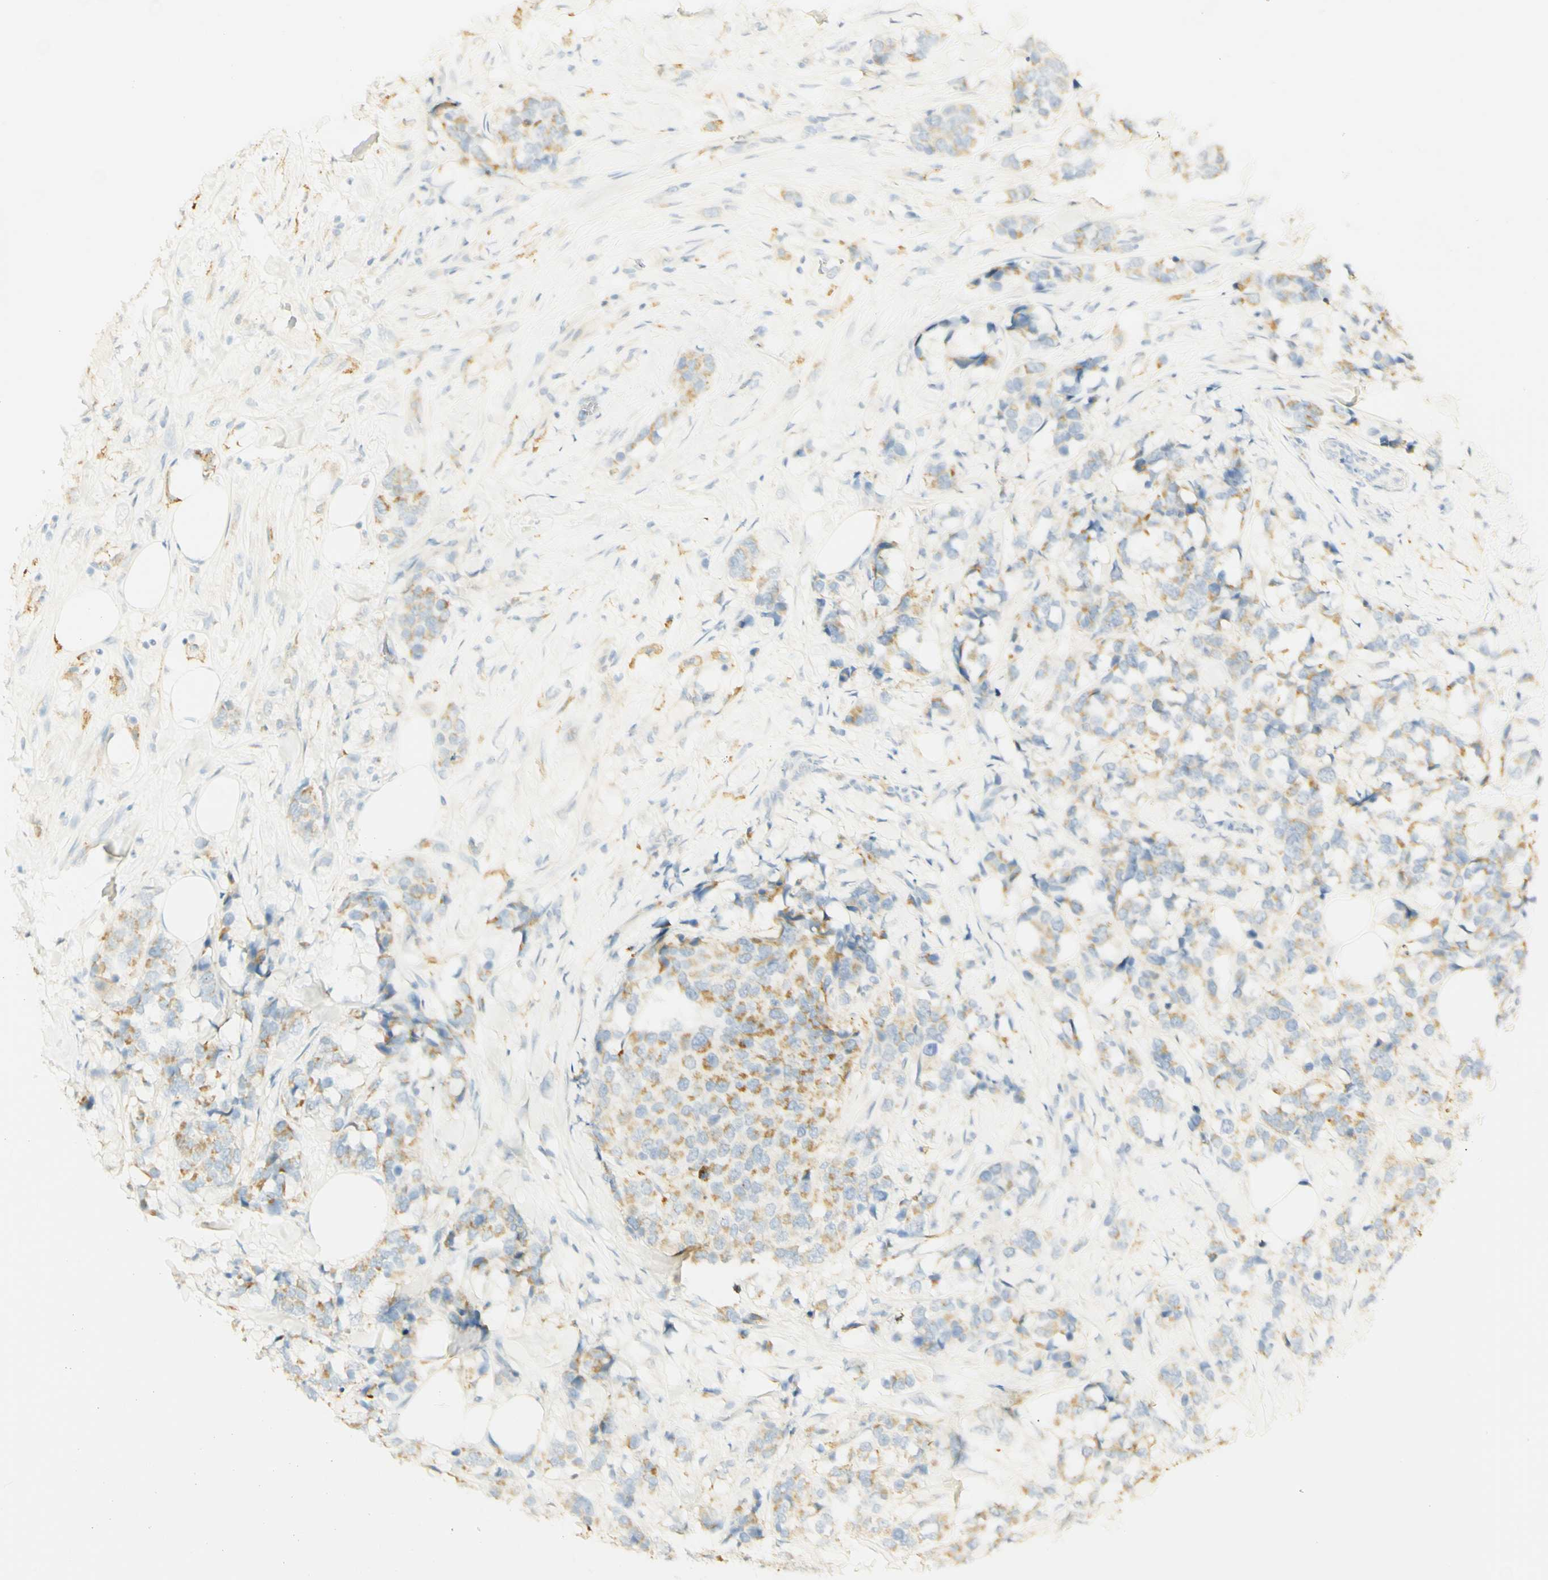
{"staining": {"intensity": "moderate", "quantity": "25%-75%", "location": "cytoplasmic/membranous"}, "tissue": "breast cancer", "cell_type": "Tumor cells", "image_type": "cancer", "snomed": [{"axis": "morphology", "description": "Lobular carcinoma"}, {"axis": "topography", "description": "Breast"}], "caption": "IHC of human breast lobular carcinoma displays medium levels of moderate cytoplasmic/membranous positivity in approximately 25%-75% of tumor cells. (DAB IHC with brightfield microscopy, high magnification).", "gene": "FCGRT", "patient": {"sex": "female", "age": 59}}